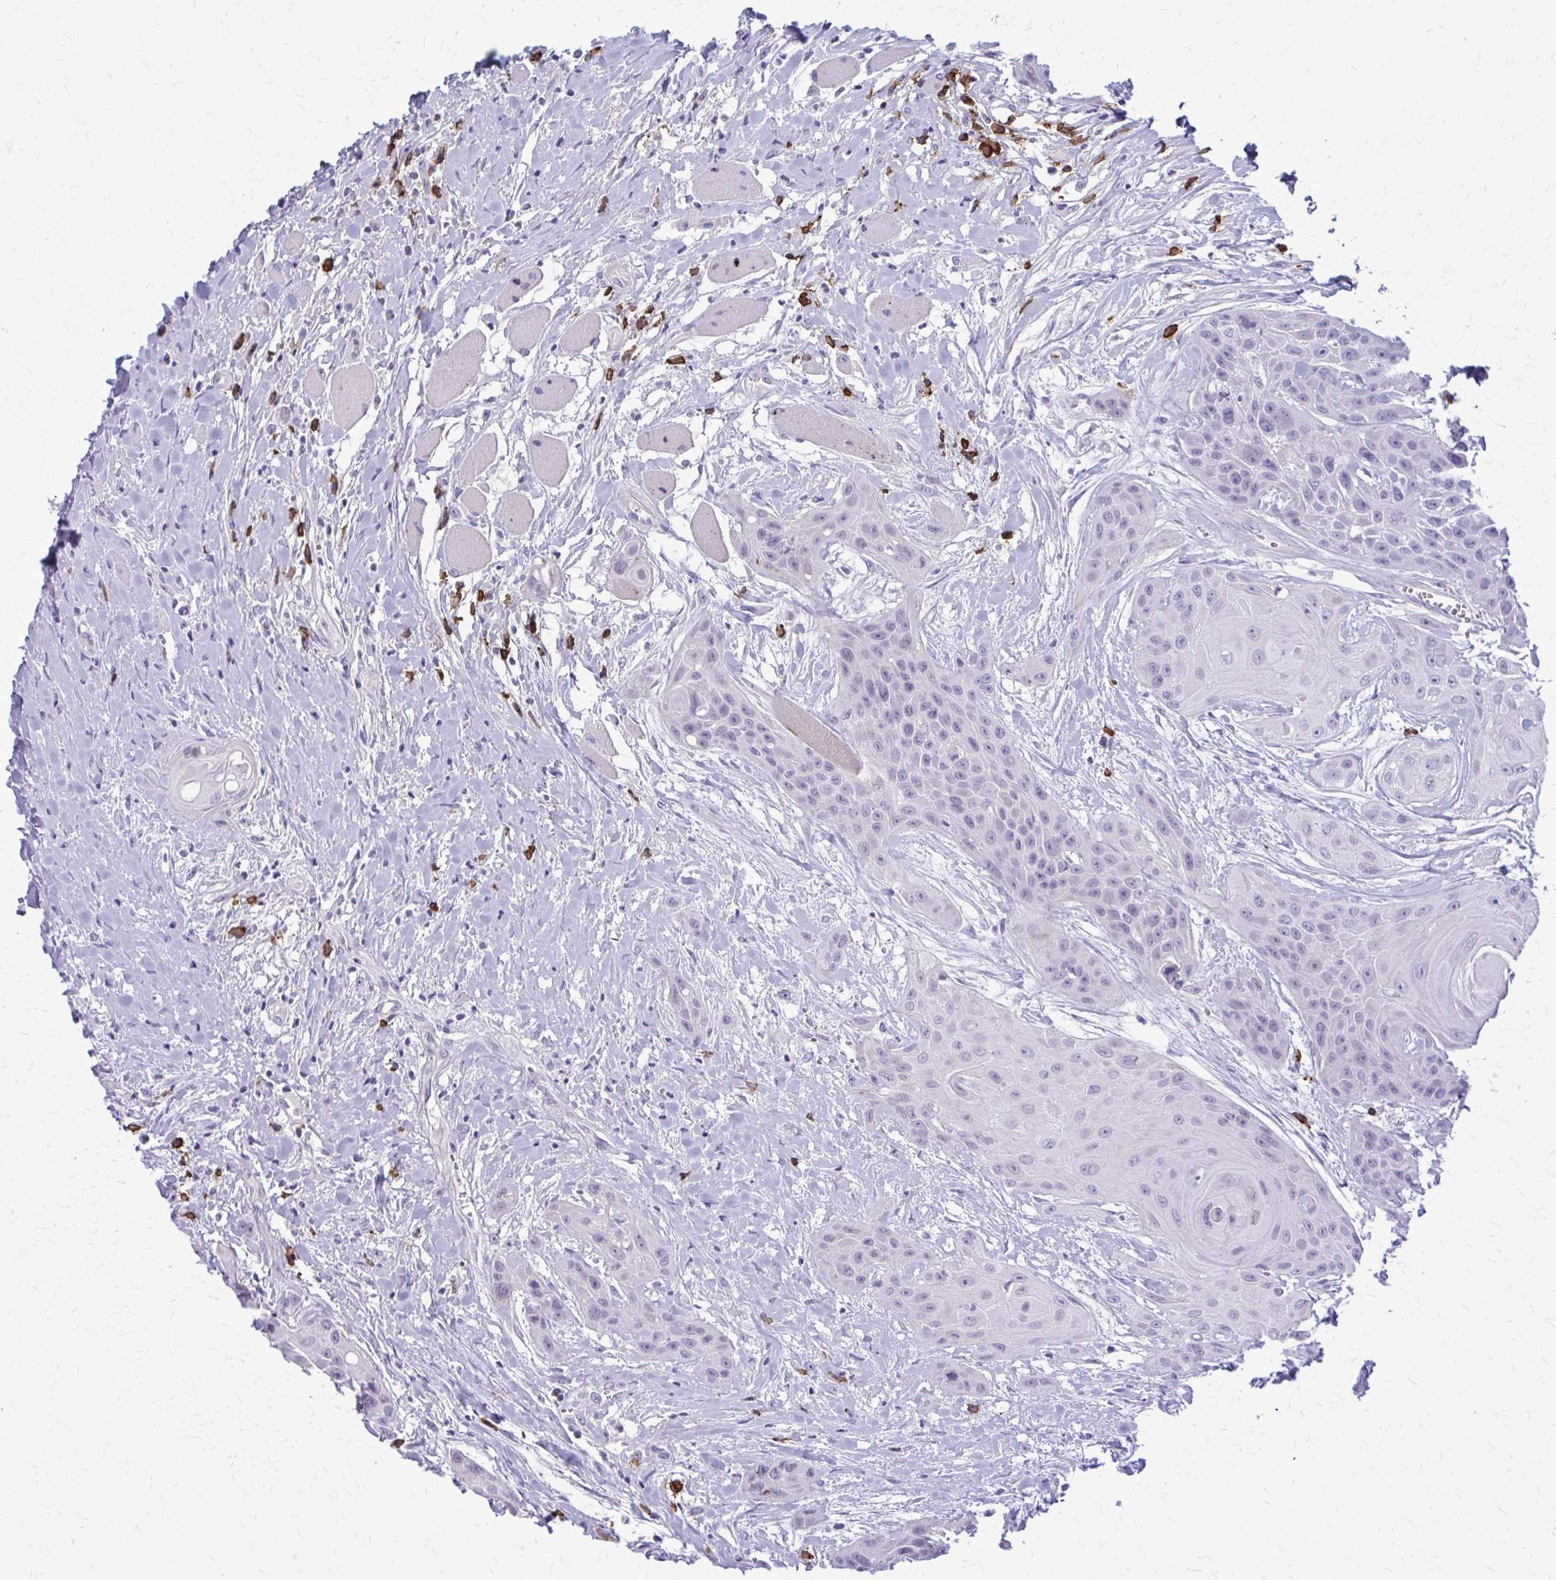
{"staining": {"intensity": "negative", "quantity": "none", "location": "none"}, "tissue": "head and neck cancer", "cell_type": "Tumor cells", "image_type": "cancer", "snomed": [{"axis": "morphology", "description": "Squamous cell carcinoma, NOS"}, {"axis": "topography", "description": "Head-Neck"}], "caption": "This is an immunohistochemistry histopathology image of human head and neck cancer (squamous cell carcinoma). There is no positivity in tumor cells.", "gene": "CD38", "patient": {"sex": "female", "age": 73}}